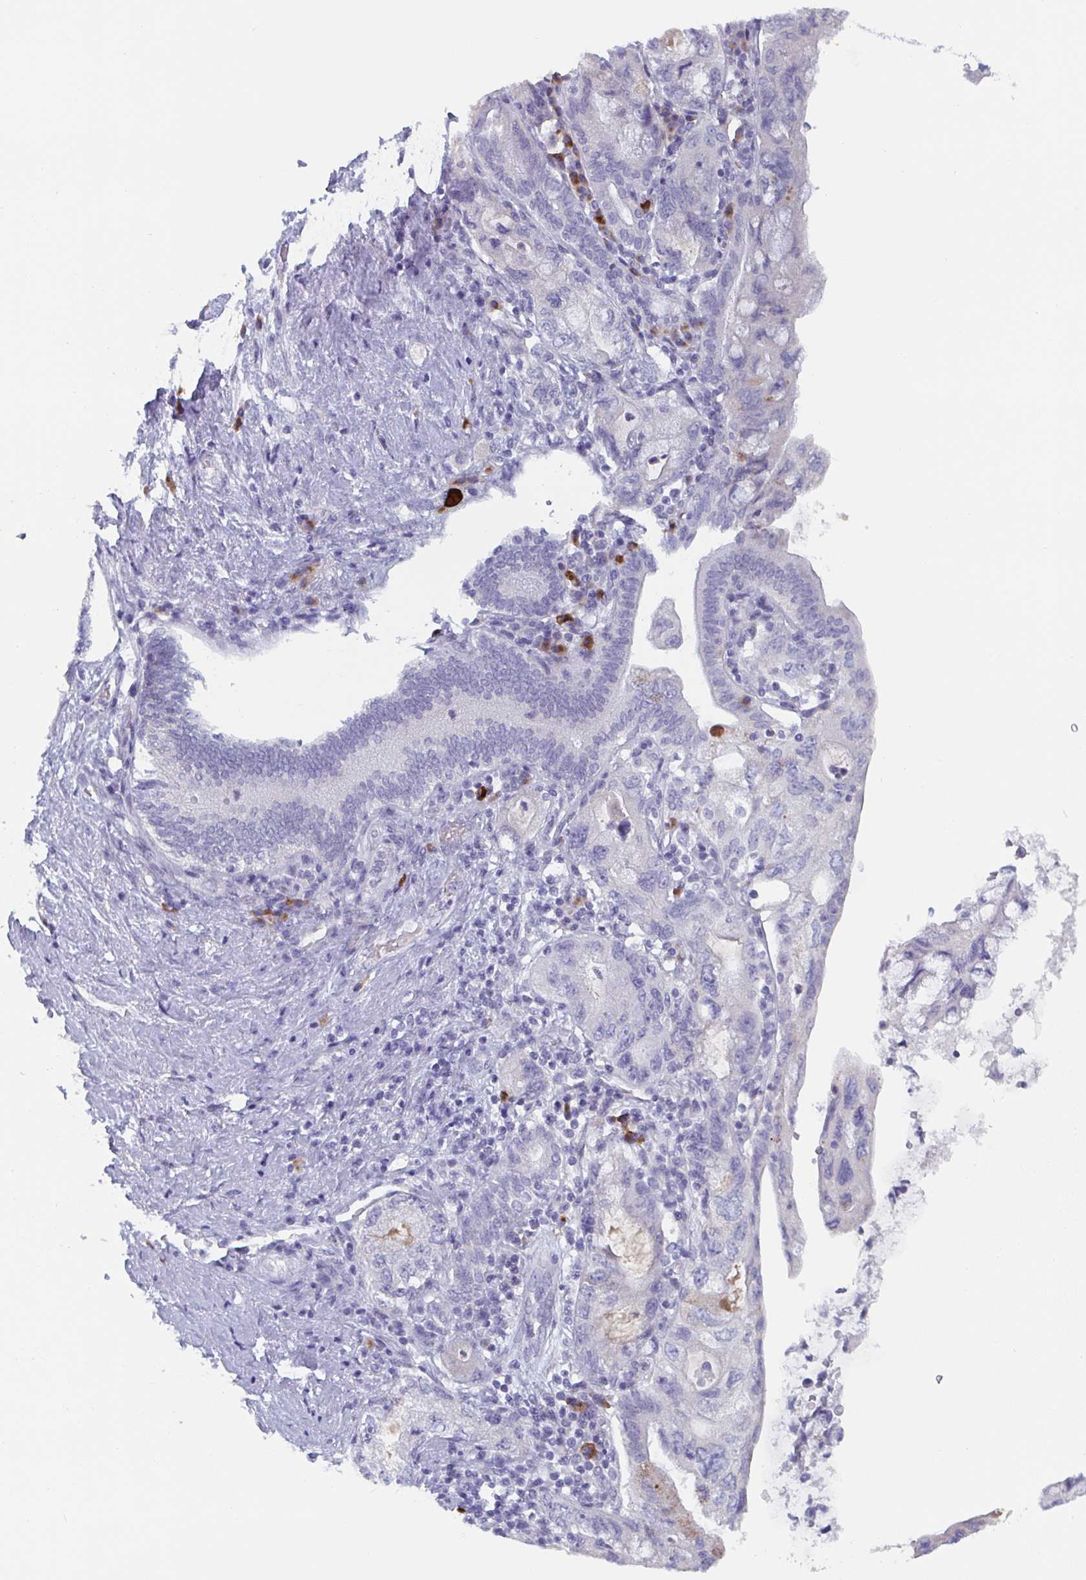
{"staining": {"intensity": "negative", "quantity": "none", "location": "none"}, "tissue": "pancreatic cancer", "cell_type": "Tumor cells", "image_type": "cancer", "snomed": [{"axis": "morphology", "description": "Adenocarcinoma, NOS"}, {"axis": "topography", "description": "Pancreas"}], "caption": "High magnification brightfield microscopy of pancreatic adenocarcinoma stained with DAB (3,3'-diaminobenzidine) (brown) and counterstained with hematoxylin (blue): tumor cells show no significant positivity.", "gene": "NT5C3B", "patient": {"sex": "female", "age": 73}}